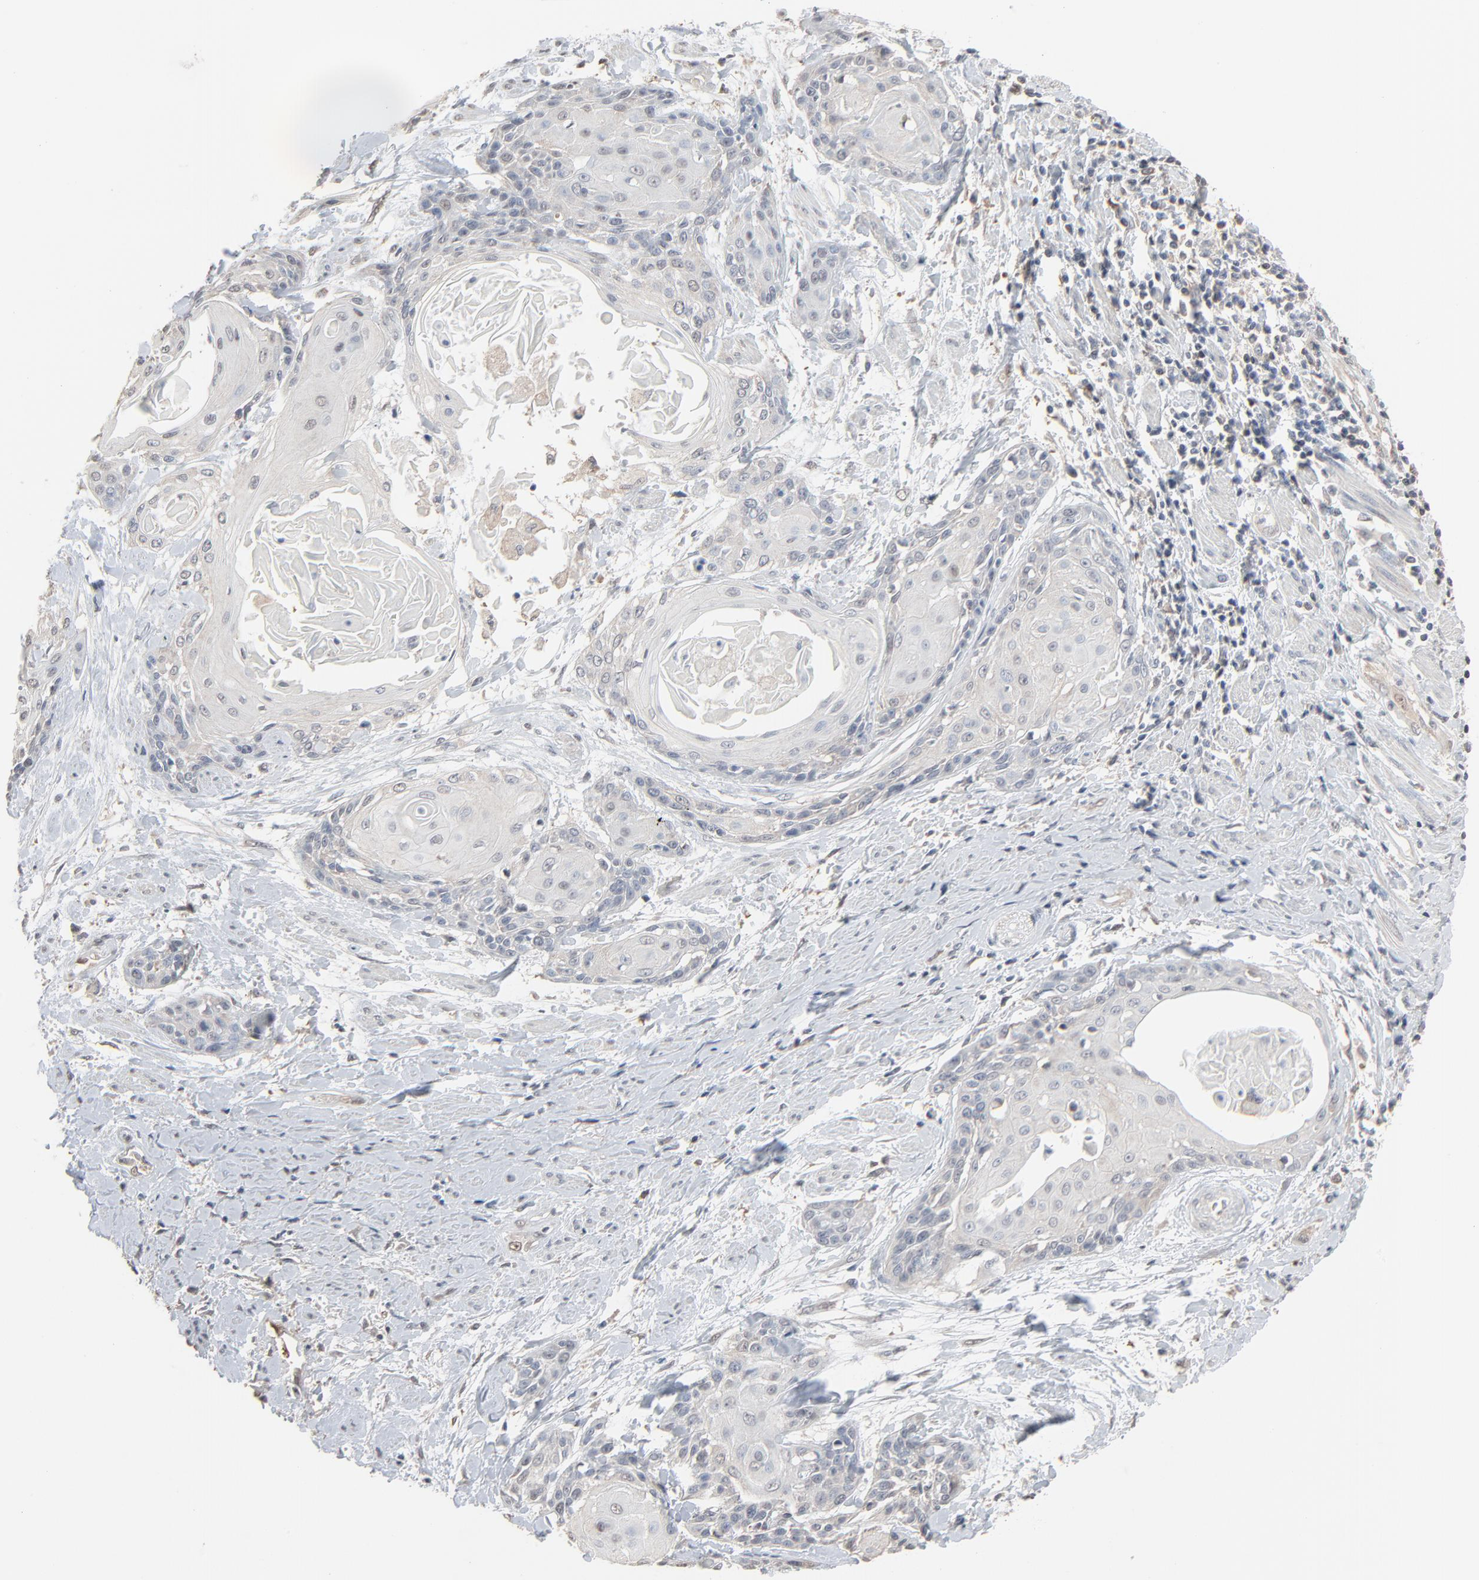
{"staining": {"intensity": "negative", "quantity": "none", "location": "none"}, "tissue": "cervical cancer", "cell_type": "Tumor cells", "image_type": "cancer", "snomed": [{"axis": "morphology", "description": "Squamous cell carcinoma, NOS"}, {"axis": "topography", "description": "Cervix"}], "caption": "Protein analysis of cervical squamous cell carcinoma reveals no significant positivity in tumor cells.", "gene": "CCT5", "patient": {"sex": "female", "age": 57}}